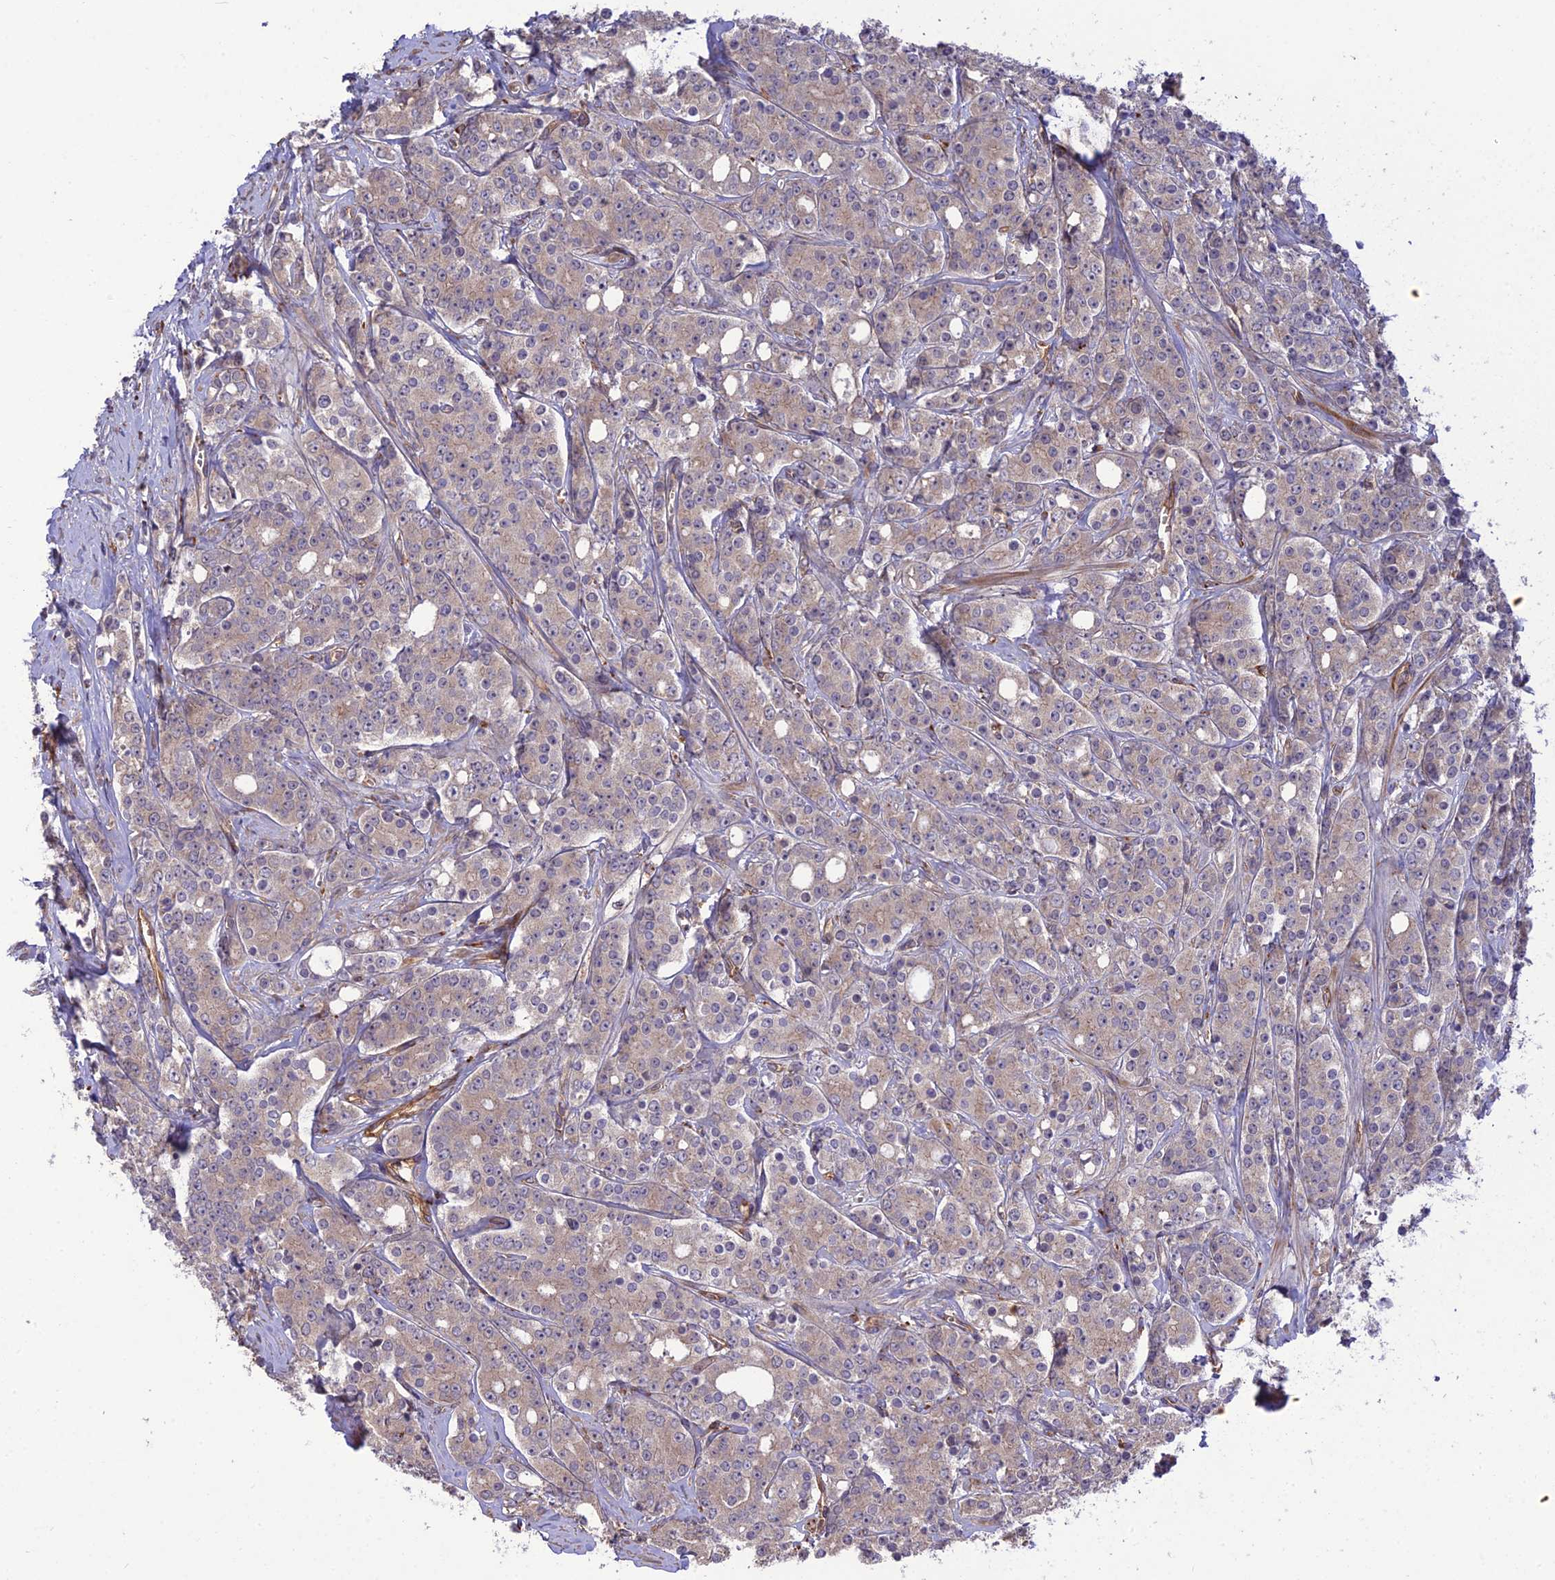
{"staining": {"intensity": "weak", "quantity": "25%-75%", "location": "cytoplasmic/membranous"}, "tissue": "prostate cancer", "cell_type": "Tumor cells", "image_type": "cancer", "snomed": [{"axis": "morphology", "description": "Adenocarcinoma, High grade"}, {"axis": "topography", "description": "Prostate"}], "caption": "This is an image of immunohistochemistry (IHC) staining of adenocarcinoma (high-grade) (prostate), which shows weak expression in the cytoplasmic/membranous of tumor cells.", "gene": "CRTAP", "patient": {"sex": "male", "age": 62}}